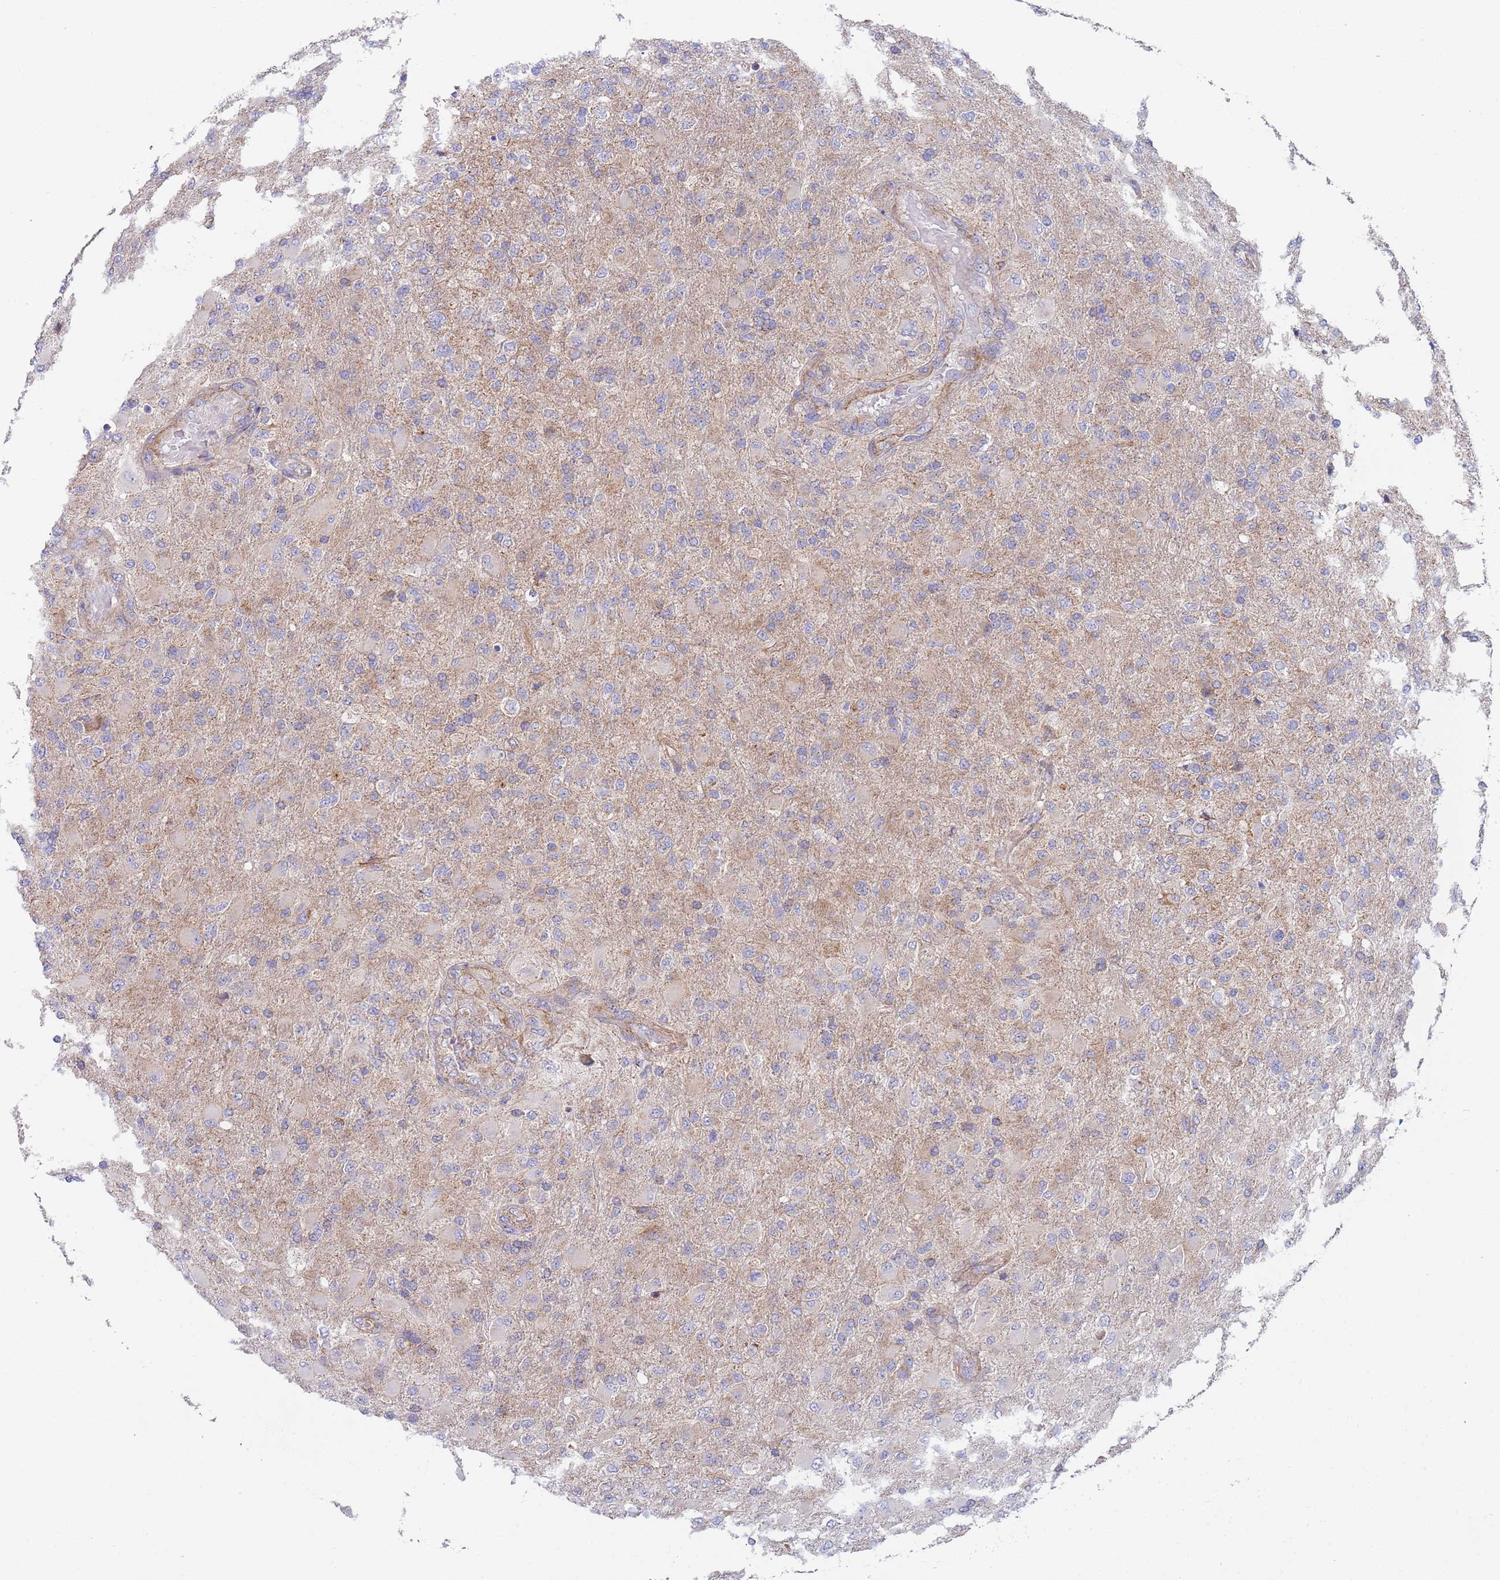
{"staining": {"intensity": "negative", "quantity": "none", "location": "none"}, "tissue": "glioma", "cell_type": "Tumor cells", "image_type": "cancer", "snomed": [{"axis": "morphology", "description": "Glioma, malignant, Low grade"}, {"axis": "topography", "description": "Brain"}], "caption": "Glioma stained for a protein using IHC reveals no expression tumor cells.", "gene": "PWWP3A", "patient": {"sex": "male", "age": 65}}